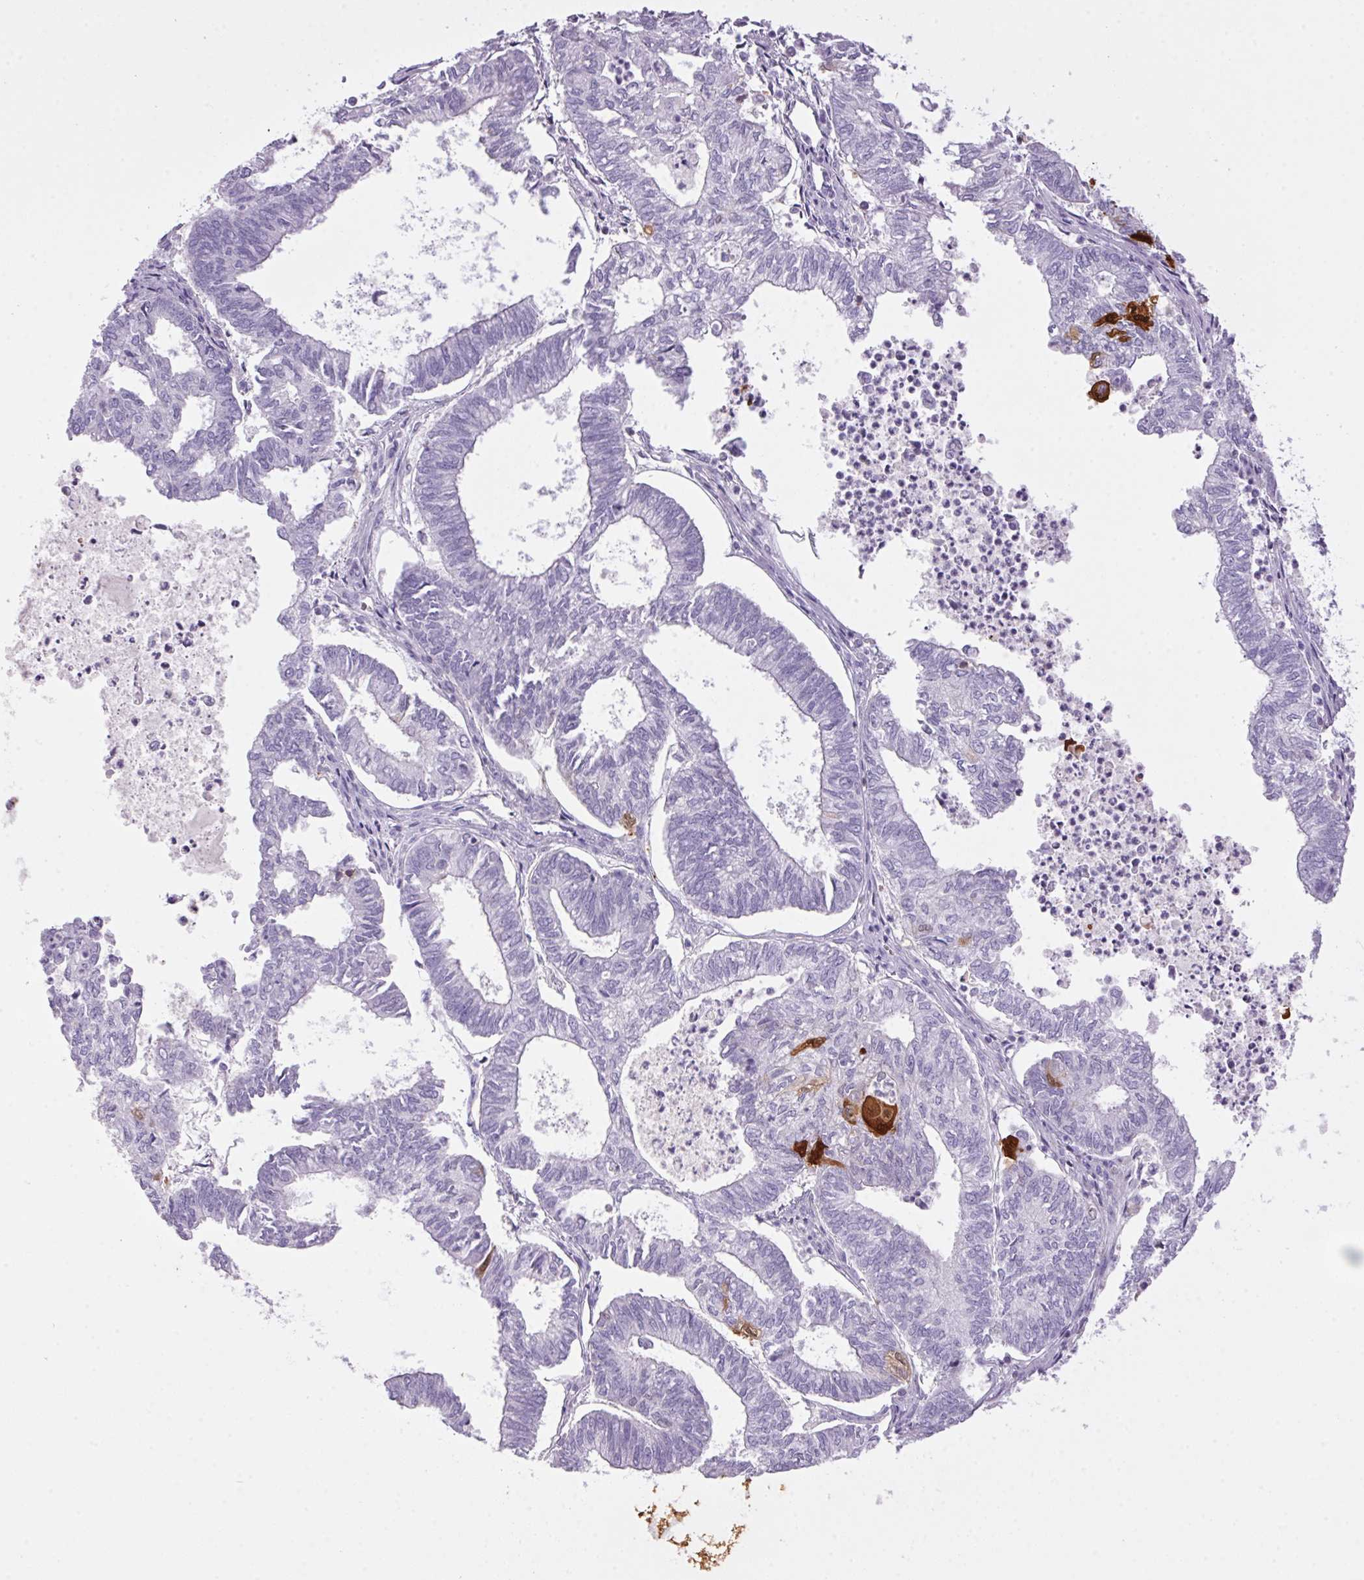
{"staining": {"intensity": "negative", "quantity": "none", "location": "none"}, "tissue": "ovarian cancer", "cell_type": "Tumor cells", "image_type": "cancer", "snomed": [{"axis": "morphology", "description": "Carcinoma, endometroid"}, {"axis": "topography", "description": "Ovary"}], "caption": "Protein analysis of ovarian cancer (endometroid carcinoma) shows no significant staining in tumor cells.", "gene": "S100A2", "patient": {"sex": "female", "age": 64}}